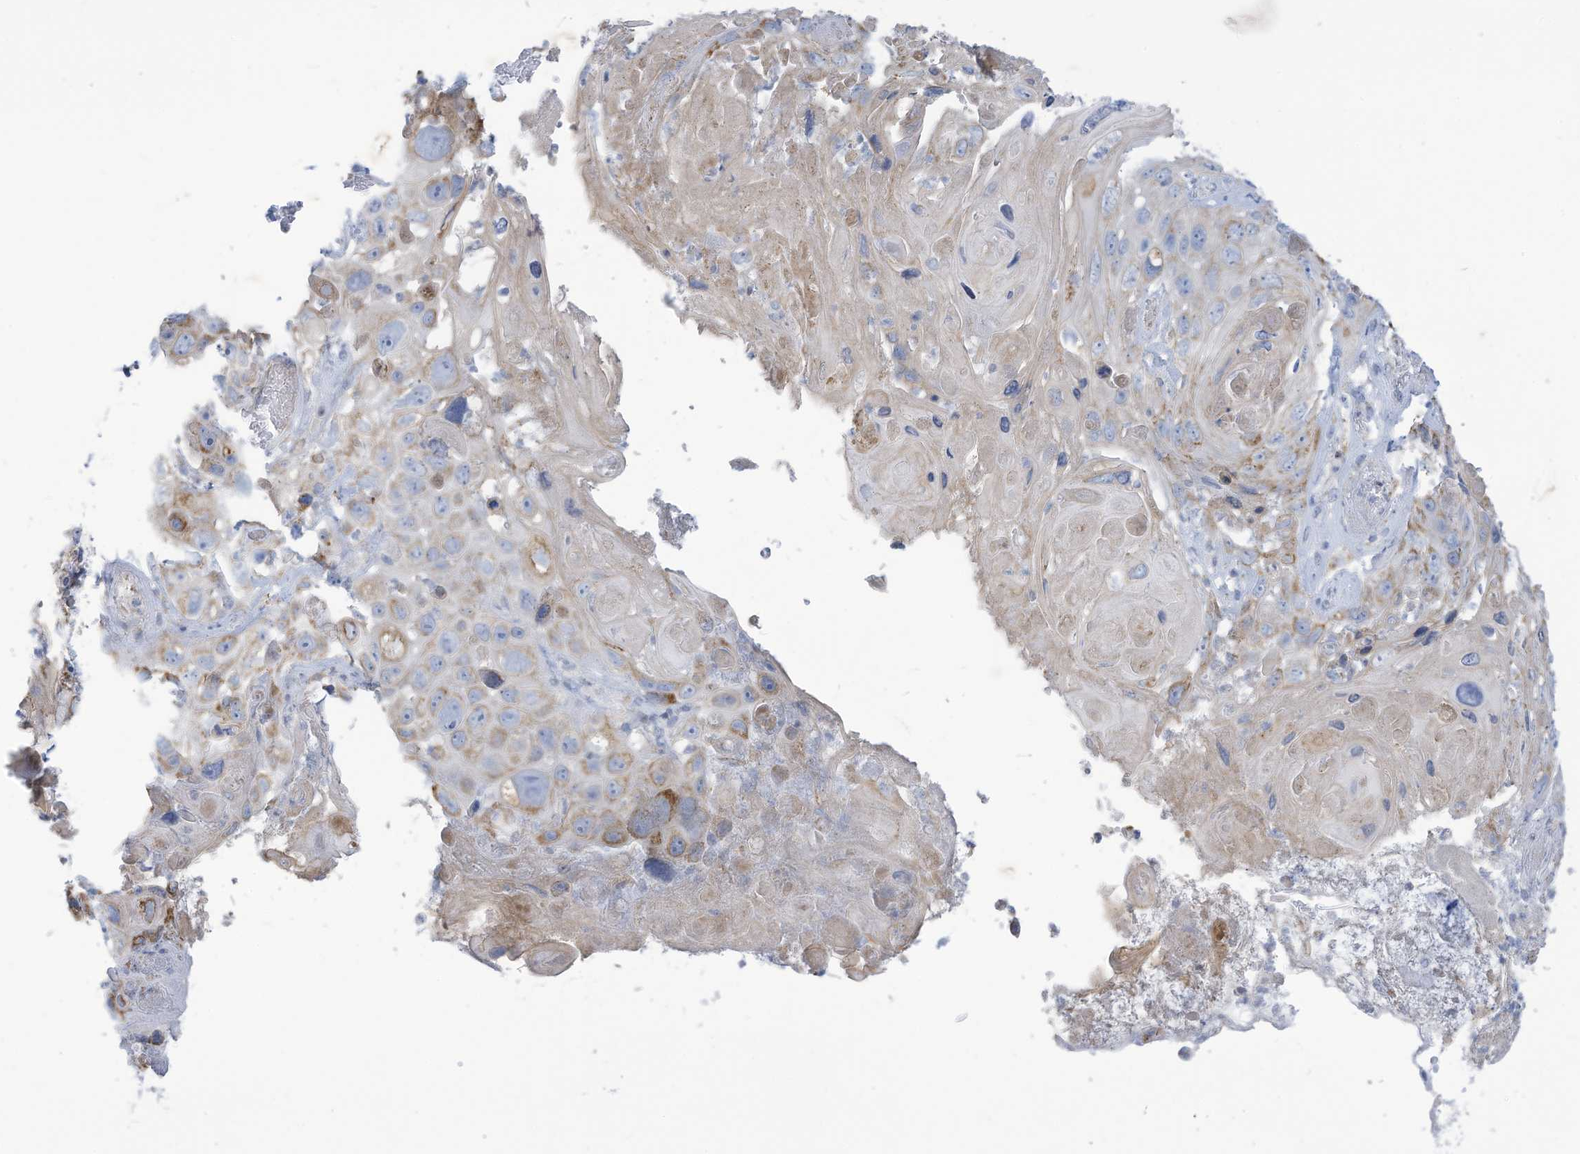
{"staining": {"intensity": "weak", "quantity": "25%-75%", "location": "cytoplasmic/membranous"}, "tissue": "skin cancer", "cell_type": "Tumor cells", "image_type": "cancer", "snomed": [{"axis": "morphology", "description": "Squamous cell carcinoma, NOS"}, {"axis": "topography", "description": "Skin"}], "caption": "Immunohistochemistry photomicrograph of human skin cancer (squamous cell carcinoma) stained for a protein (brown), which shows low levels of weak cytoplasmic/membranous positivity in approximately 25%-75% of tumor cells.", "gene": "NLN", "patient": {"sex": "male", "age": 55}}